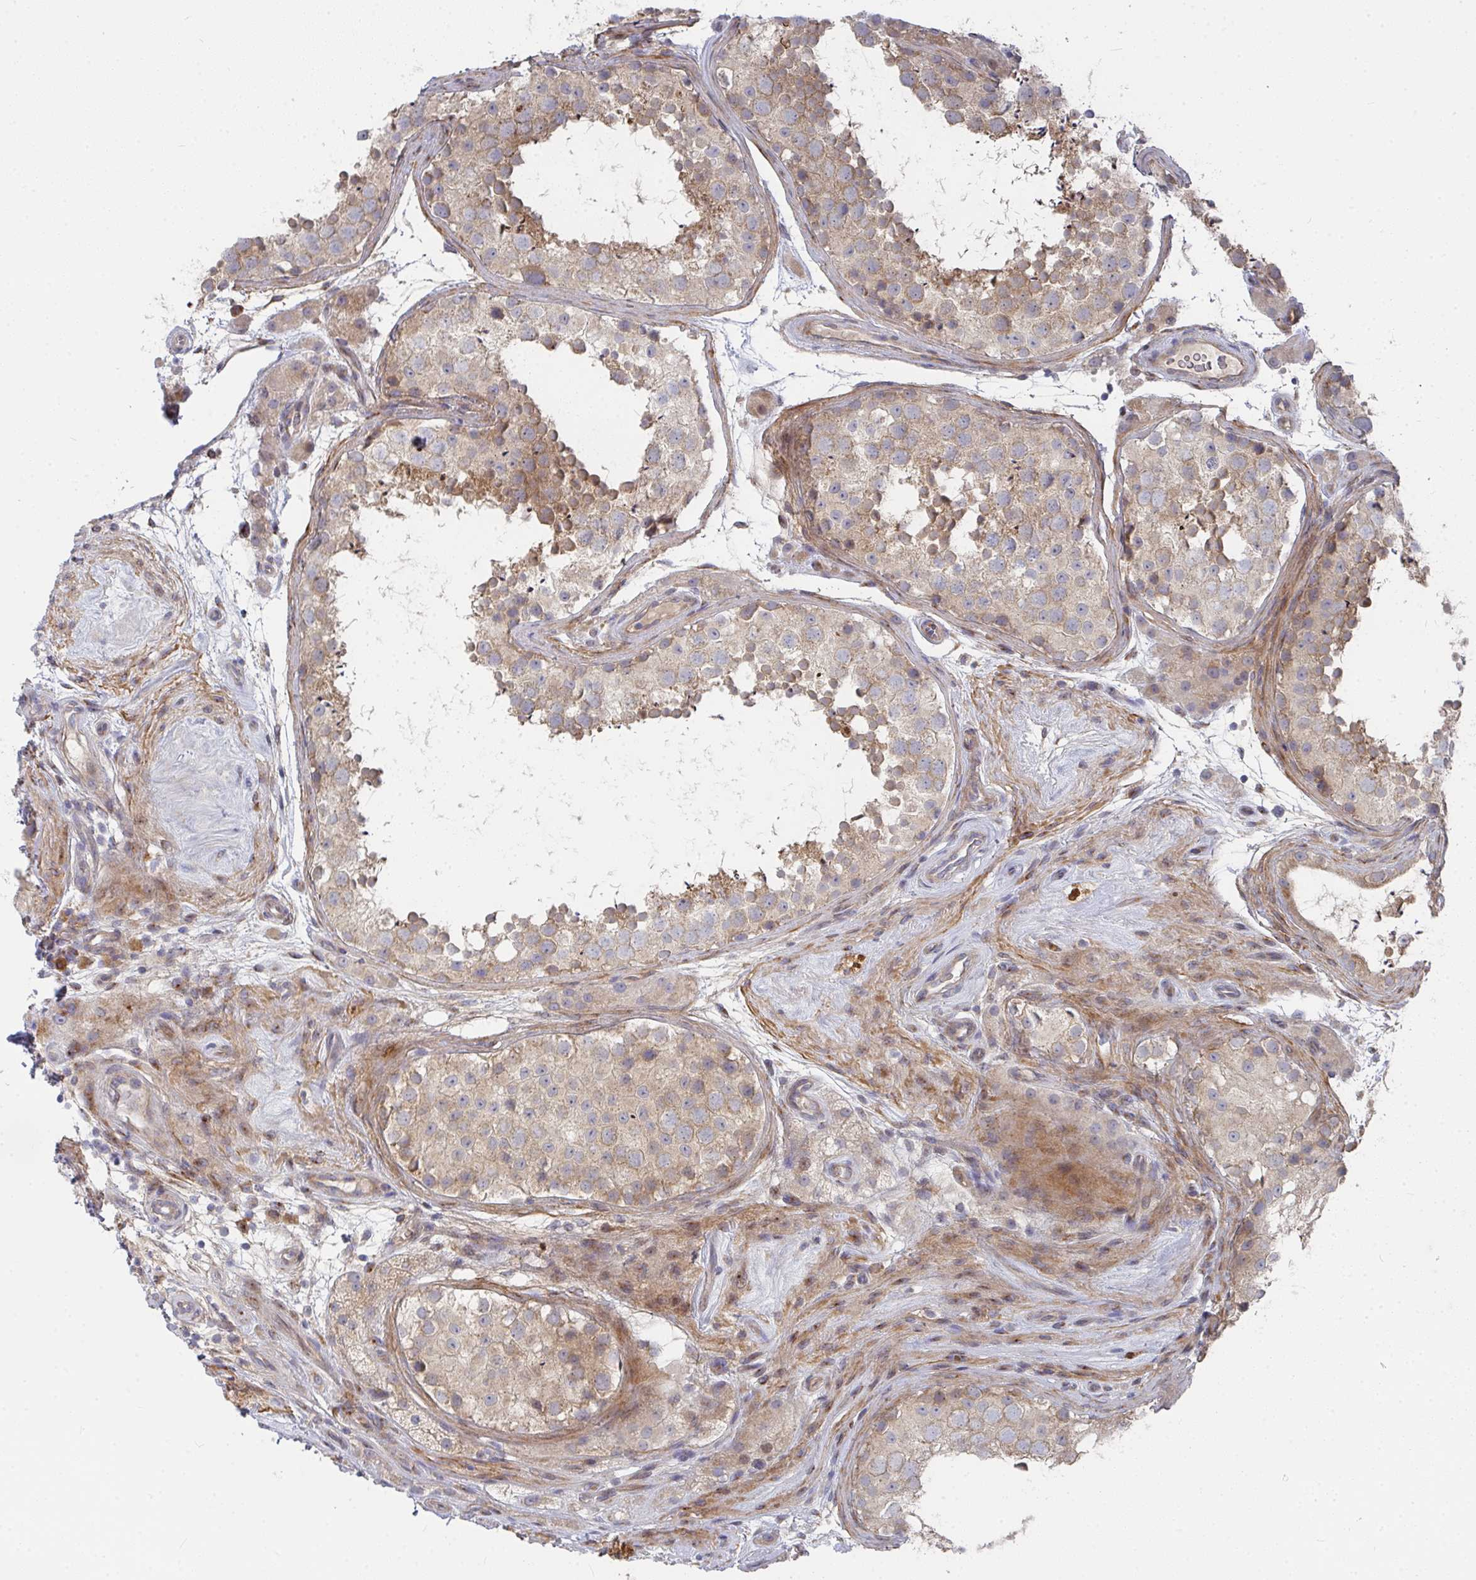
{"staining": {"intensity": "moderate", "quantity": ">75%", "location": "cytoplasmic/membranous"}, "tissue": "testis", "cell_type": "Cells in seminiferous ducts", "image_type": "normal", "snomed": [{"axis": "morphology", "description": "Normal tissue, NOS"}, {"axis": "topography", "description": "Testis"}], "caption": "A medium amount of moderate cytoplasmic/membranous staining is identified in approximately >75% of cells in seminiferous ducts in normal testis.", "gene": "RHEBL1", "patient": {"sex": "male", "age": 41}}